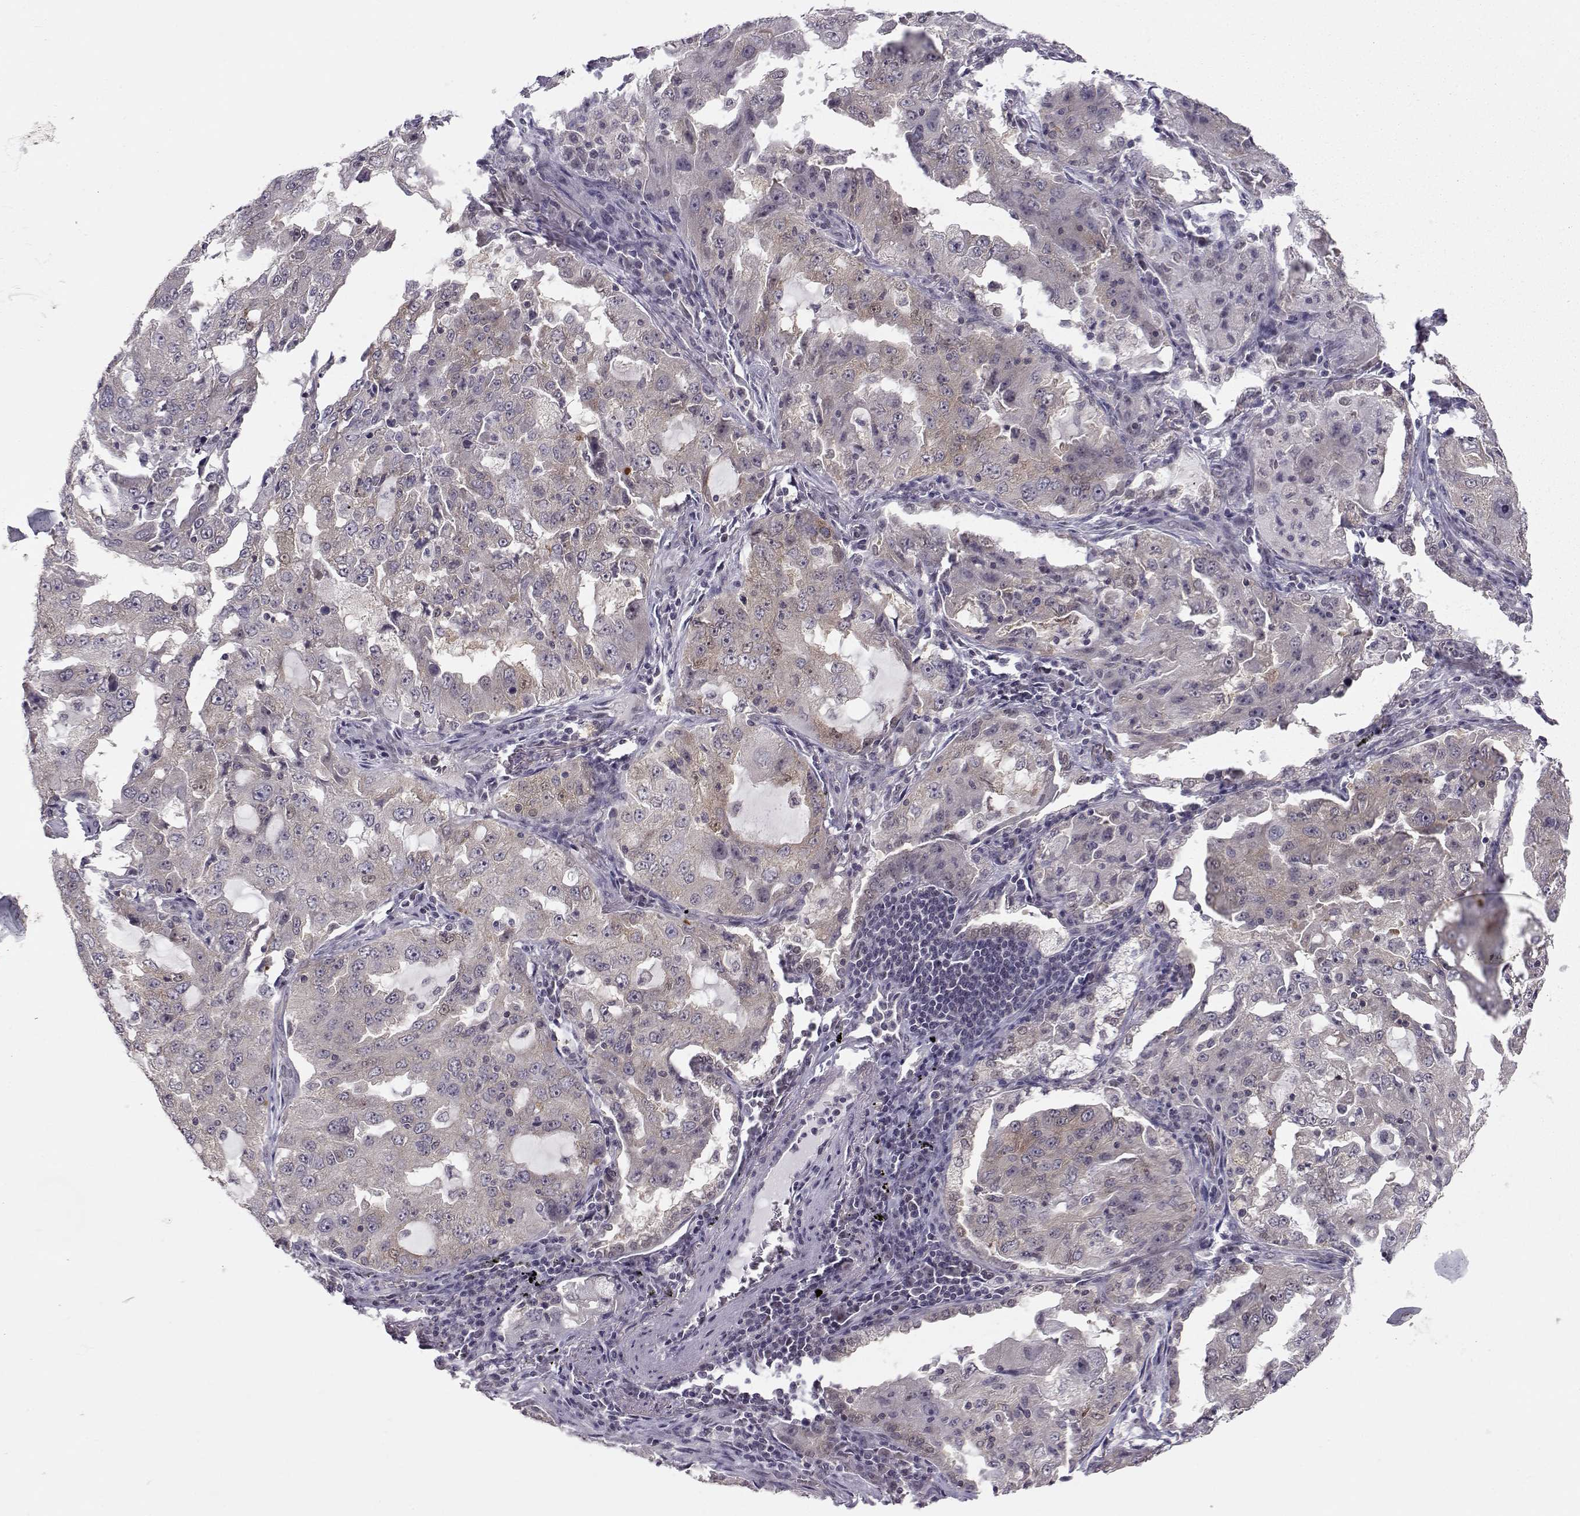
{"staining": {"intensity": "weak", "quantity": "<25%", "location": "cytoplasmic/membranous"}, "tissue": "lung cancer", "cell_type": "Tumor cells", "image_type": "cancer", "snomed": [{"axis": "morphology", "description": "Adenocarcinoma, NOS"}, {"axis": "topography", "description": "Lung"}], "caption": "Protein analysis of lung cancer displays no significant positivity in tumor cells.", "gene": "KIF13B", "patient": {"sex": "female", "age": 61}}